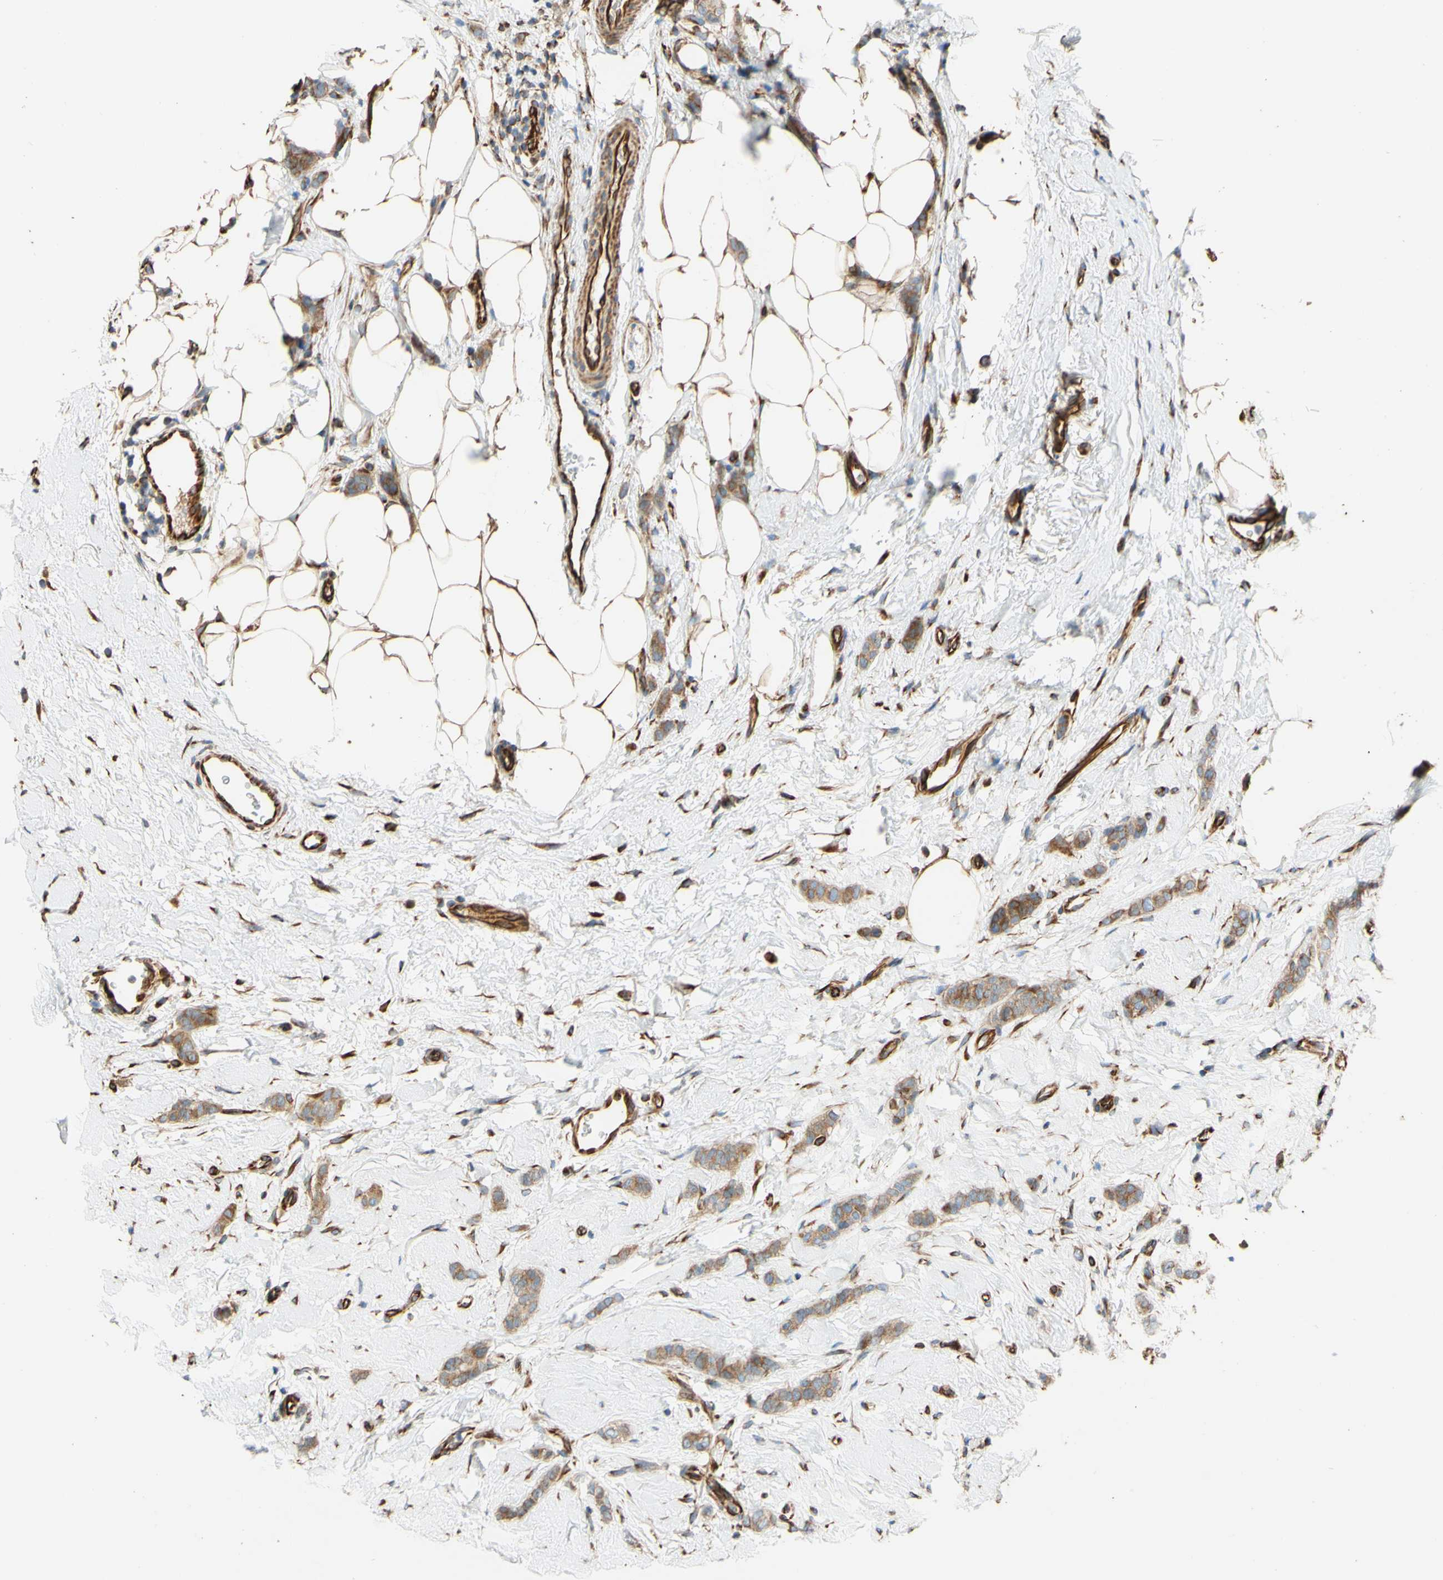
{"staining": {"intensity": "moderate", "quantity": ">75%", "location": "cytoplasmic/membranous"}, "tissue": "breast cancer", "cell_type": "Tumor cells", "image_type": "cancer", "snomed": [{"axis": "morphology", "description": "Lobular carcinoma"}, {"axis": "topography", "description": "Skin"}, {"axis": "topography", "description": "Breast"}], "caption": "DAB immunohistochemical staining of breast lobular carcinoma exhibits moderate cytoplasmic/membranous protein positivity in about >75% of tumor cells.", "gene": "C1orf43", "patient": {"sex": "female", "age": 46}}